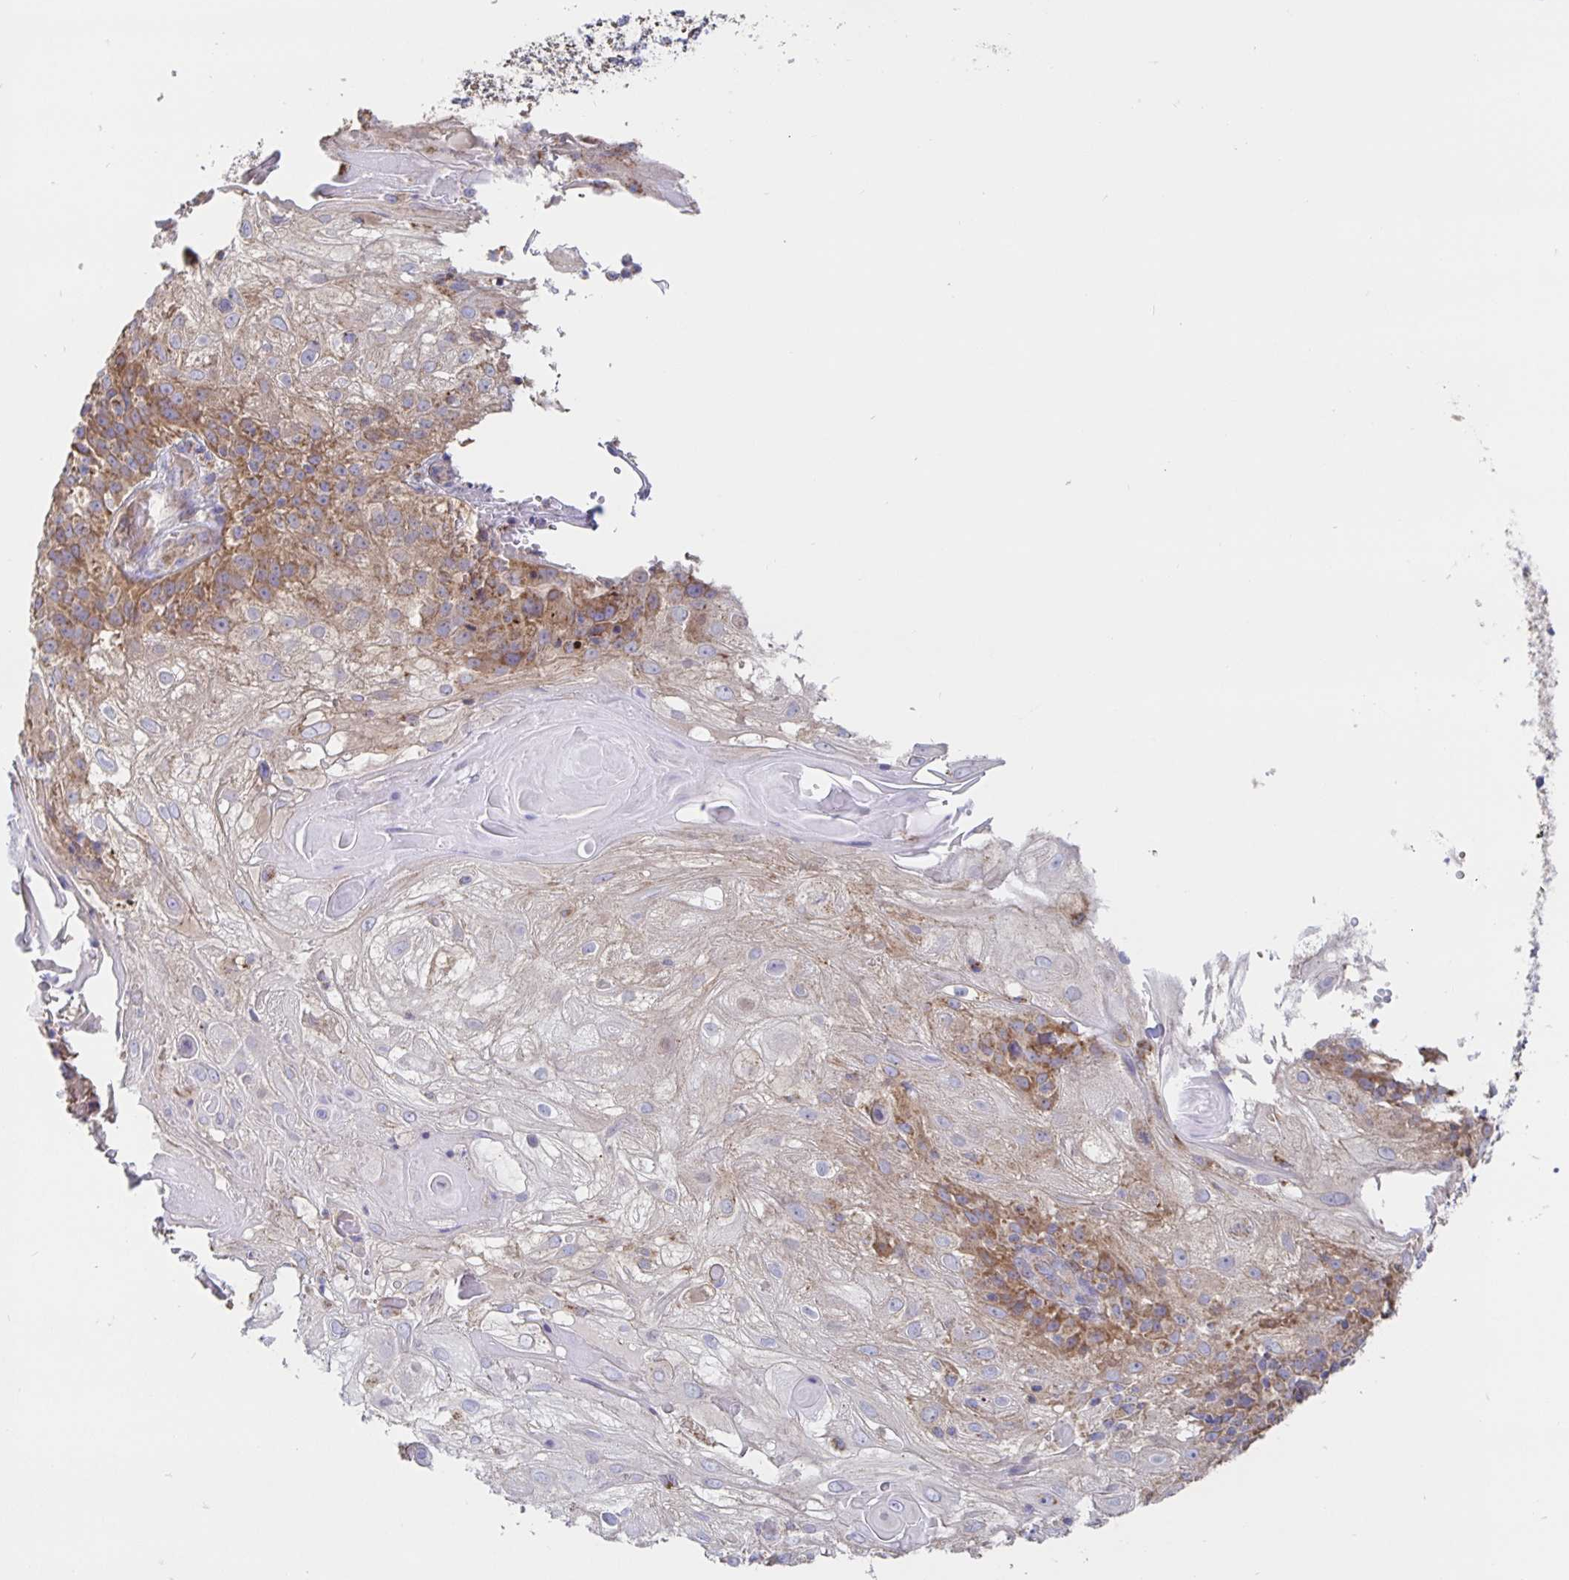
{"staining": {"intensity": "moderate", "quantity": "25%-75%", "location": "cytoplasmic/membranous"}, "tissue": "skin cancer", "cell_type": "Tumor cells", "image_type": "cancer", "snomed": [{"axis": "morphology", "description": "Normal tissue, NOS"}, {"axis": "morphology", "description": "Squamous cell carcinoma, NOS"}, {"axis": "topography", "description": "Skin"}], "caption": "An IHC photomicrograph of tumor tissue is shown. Protein staining in brown labels moderate cytoplasmic/membranous positivity in skin cancer within tumor cells. The staining was performed using DAB (3,3'-diaminobenzidine) to visualize the protein expression in brown, while the nuclei were stained in blue with hematoxylin (Magnification: 20x).", "gene": "PRDX3", "patient": {"sex": "female", "age": 83}}